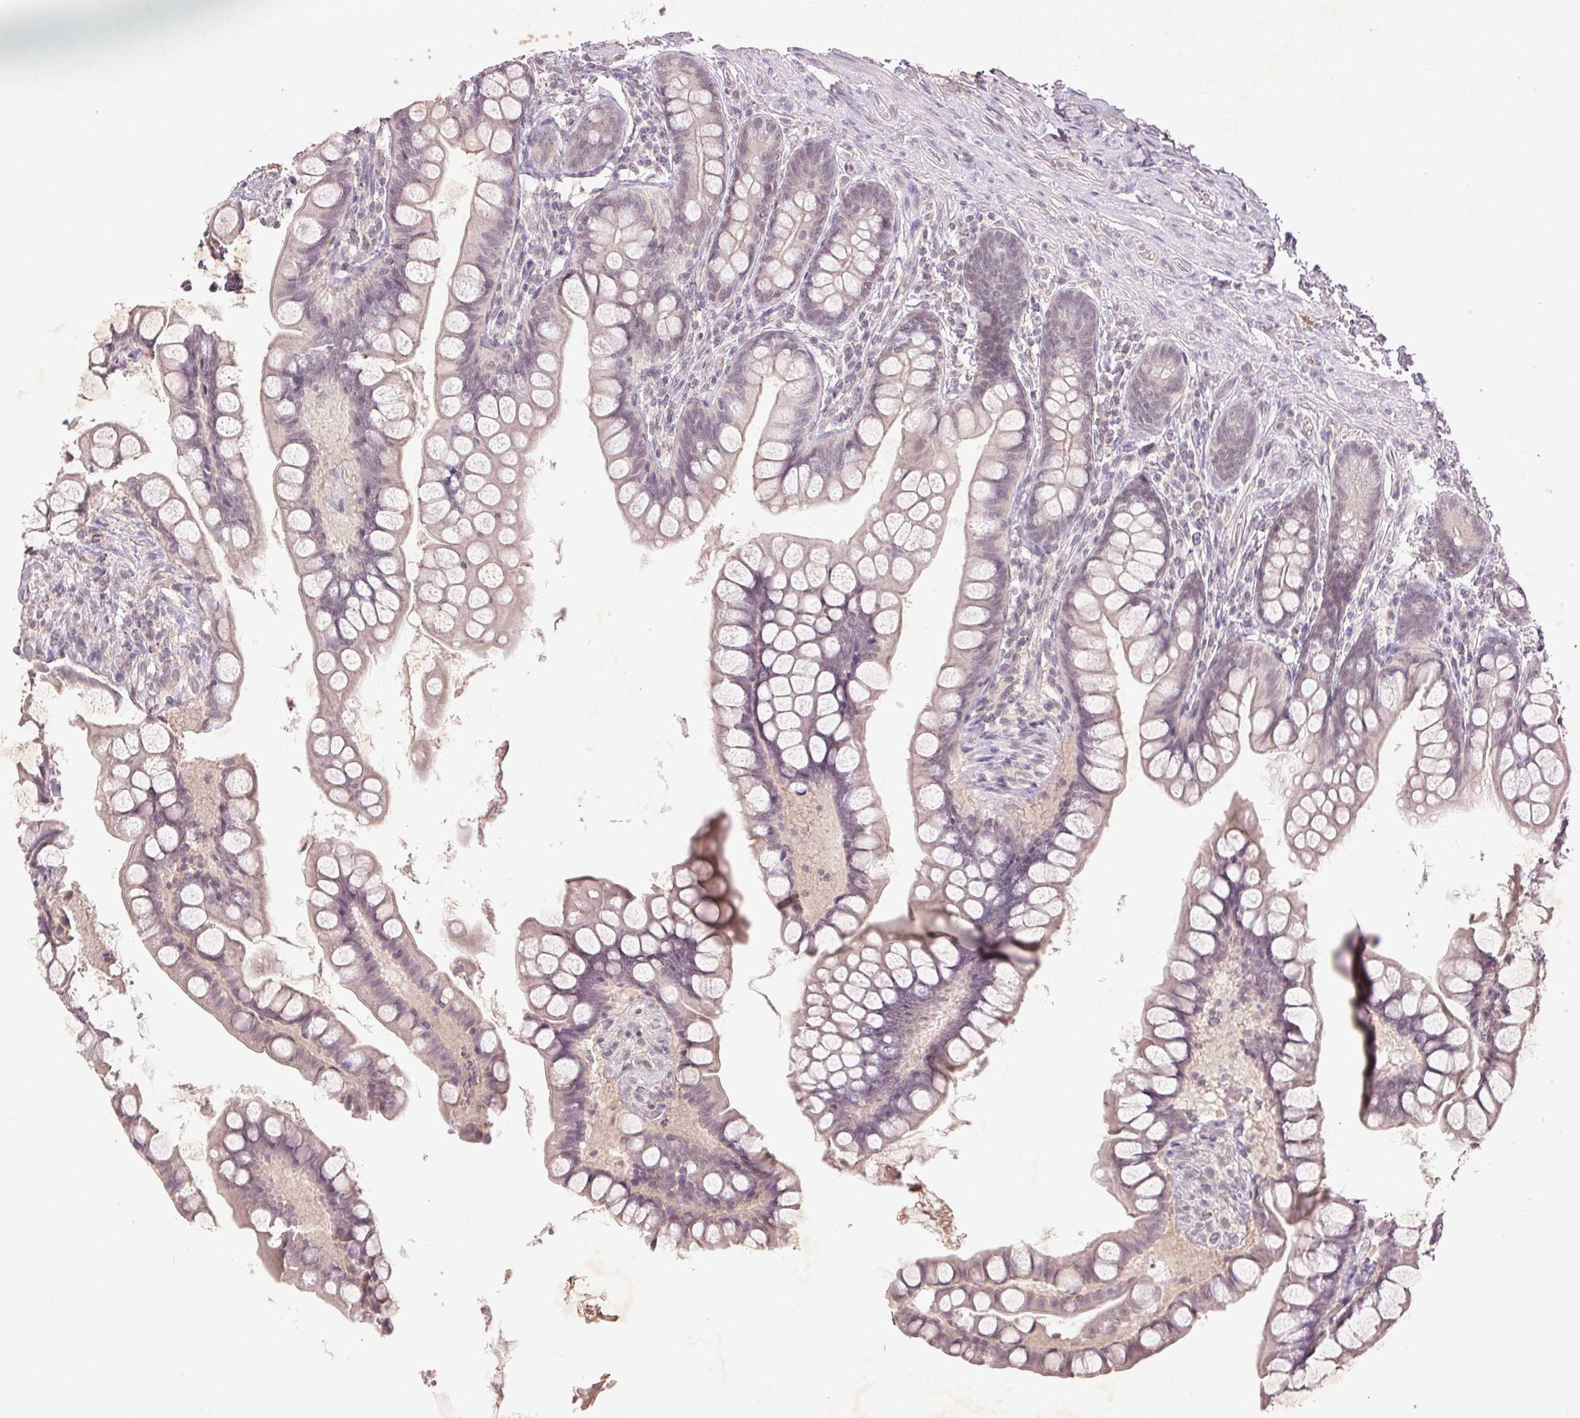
{"staining": {"intensity": "negative", "quantity": "none", "location": "none"}, "tissue": "small intestine", "cell_type": "Glandular cells", "image_type": "normal", "snomed": [{"axis": "morphology", "description": "Normal tissue, NOS"}, {"axis": "topography", "description": "Small intestine"}], "caption": "This is a histopathology image of IHC staining of benign small intestine, which shows no expression in glandular cells. (DAB immunohistochemistry visualized using brightfield microscopy, high magnification).", "gene": "FAM168B", "patient": {"sex": "male", "age": 70}}